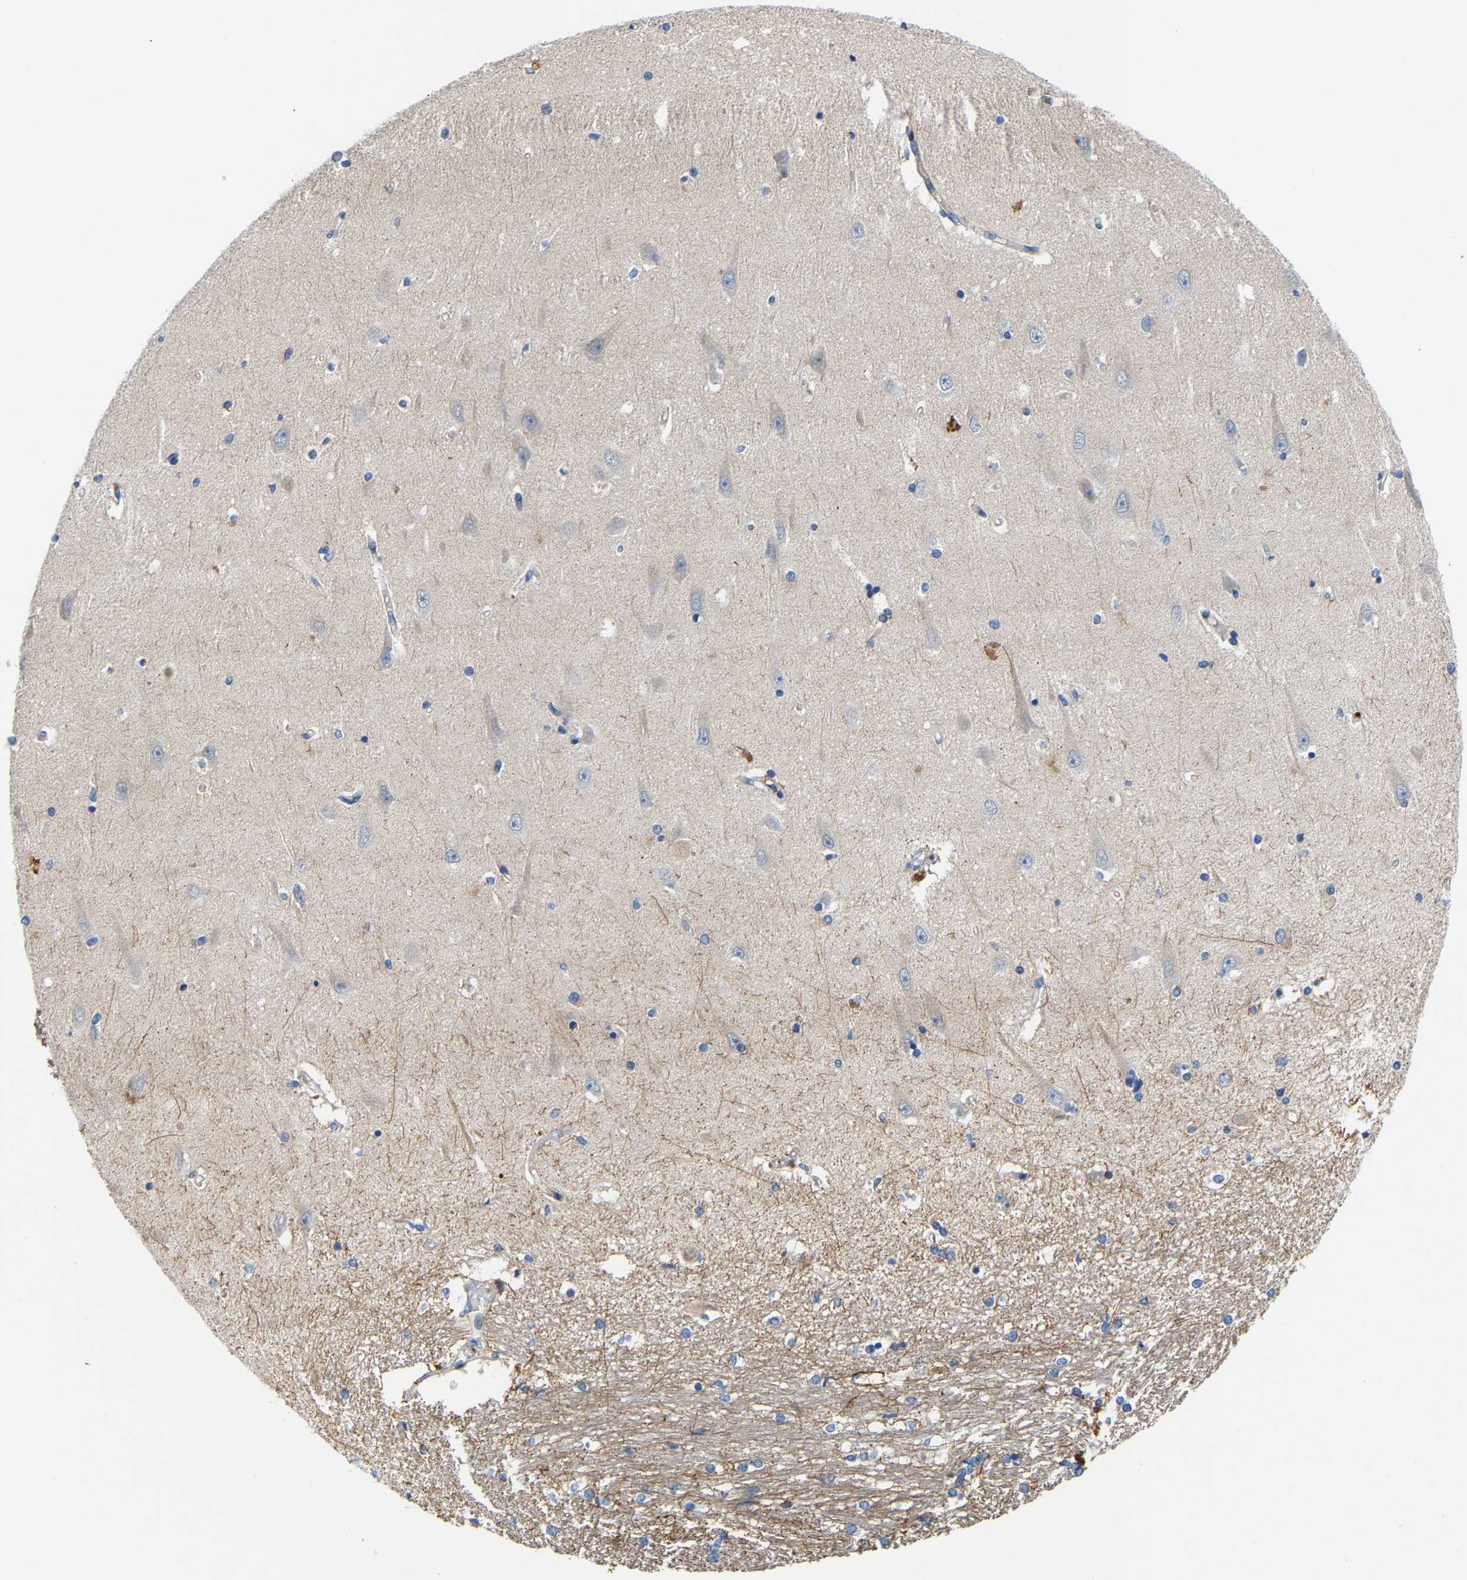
{"staining": {"intensity": "moderate", "quantity": "<25%", "location": "cytoplasmic/membranous"}, "tissue": "hippocampus", "cell_type": "Glial cells", "image_type": "normal", "snomed": [{"axis": "morphology", "description": "Normal tissue, NOS"}, {"axis": "topography", "description": "Hippocampus"}], "caption": "DAB (3,3'-diaminobenzidine) immunohistochemical staining of unremarkable hippocampus demonstrates moderate cytoplasmic/membranous protein staining in about <25% of glial cells.", "gene": "CCDC171", "patient": {"sex": "male", "age": 45}}